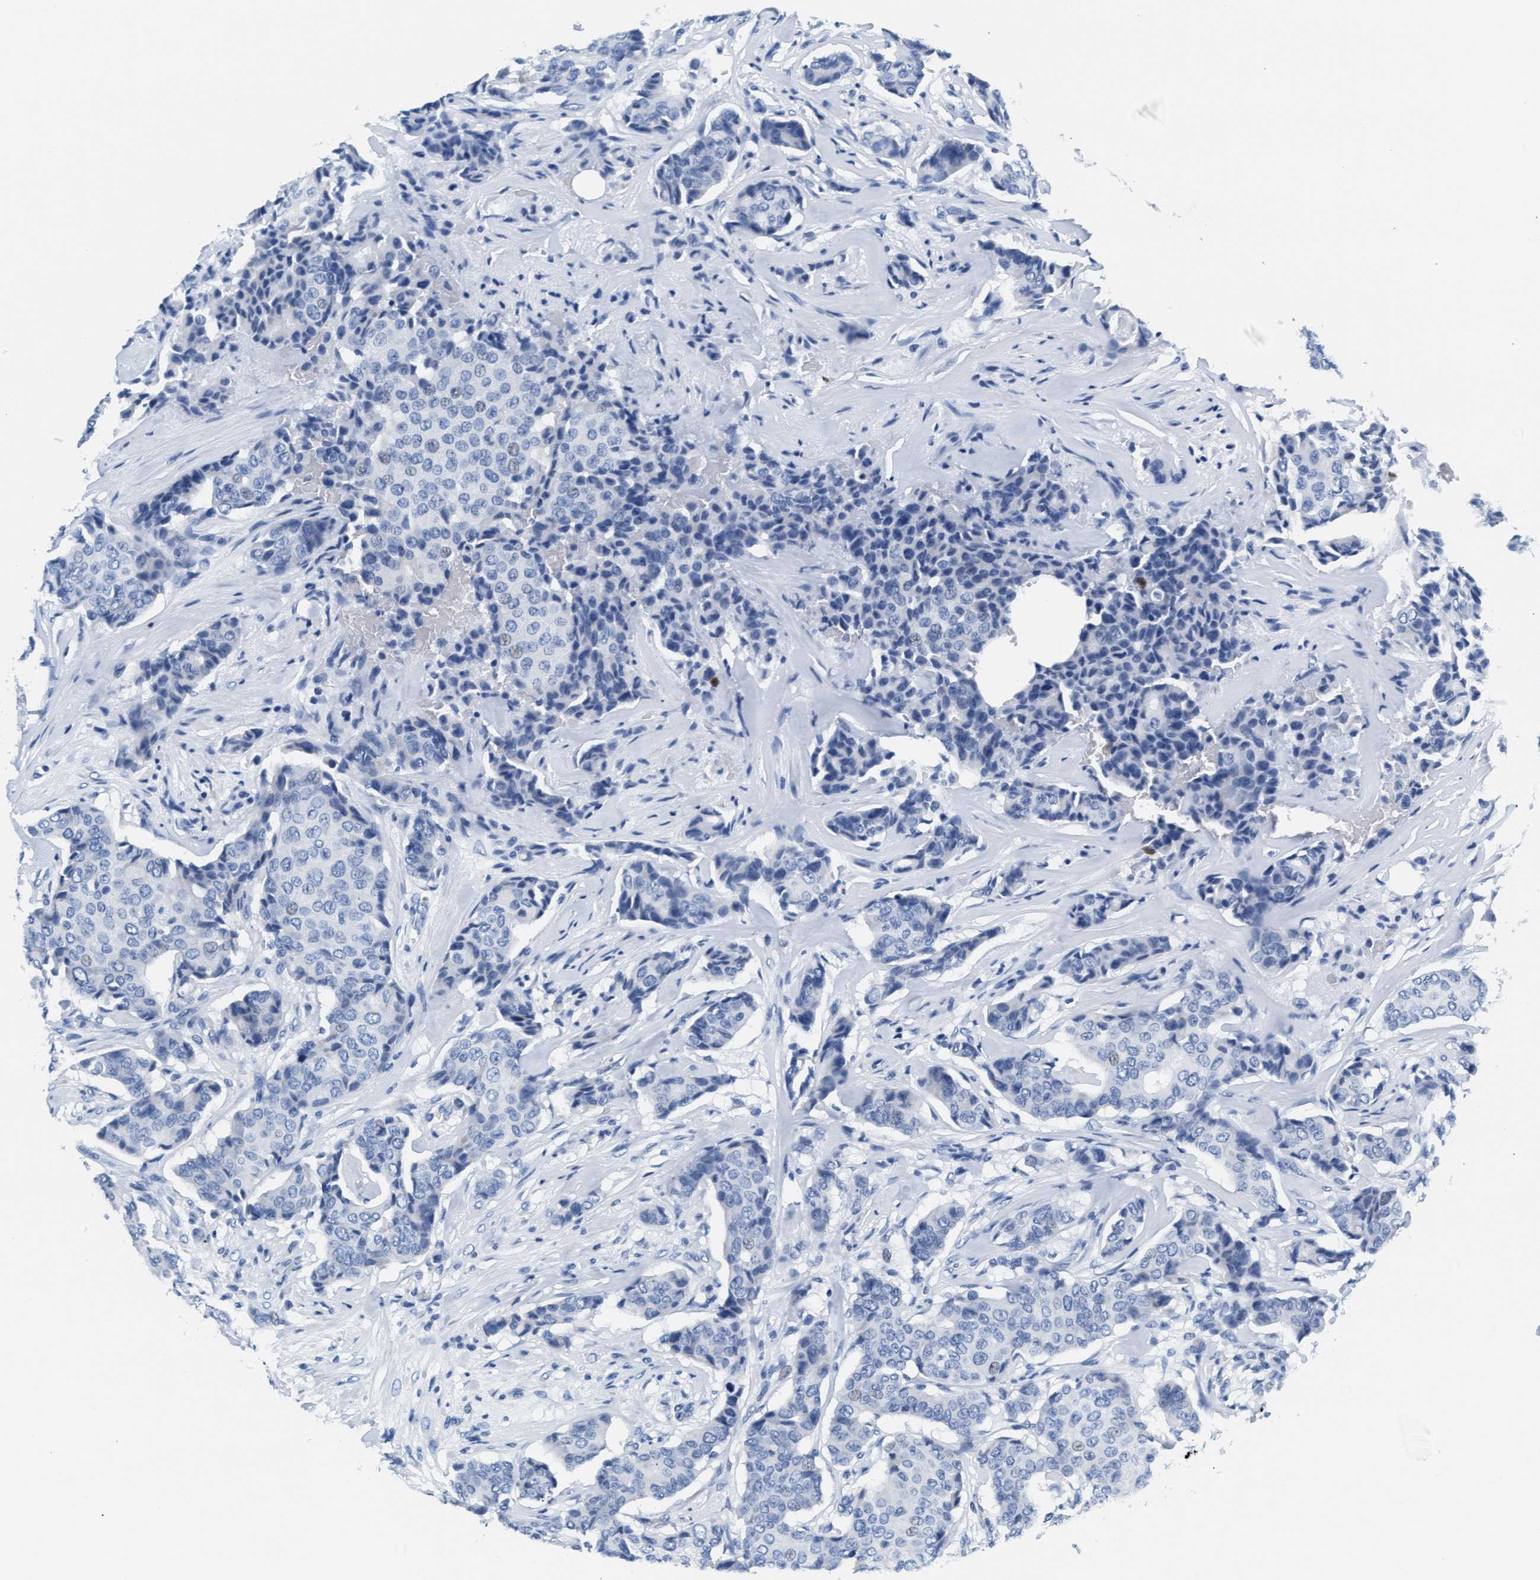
{"staining": {"intensity": "negative", "quantity": "none", "location": "none"}, "tissue": "breast cancer", "cell_type": "Tumor cells", "image_type": "cancer", "snomed": [{"axis": "morphology", "description": "Duct carcinoma"}, {"axis": "topography", "description": "Breast"}], "caption": "DAB (3,3'-diaminobenzidine) immunohistochemical staining of human invasive ductal carcinoma (breast) displays no significant expression in tumor cells. (Brightfield microscopy of DAB immunohistochemistry (IHC) at high magnification).", "gene": "MMP8", "patient": {"sex": "female", "age": 75}}